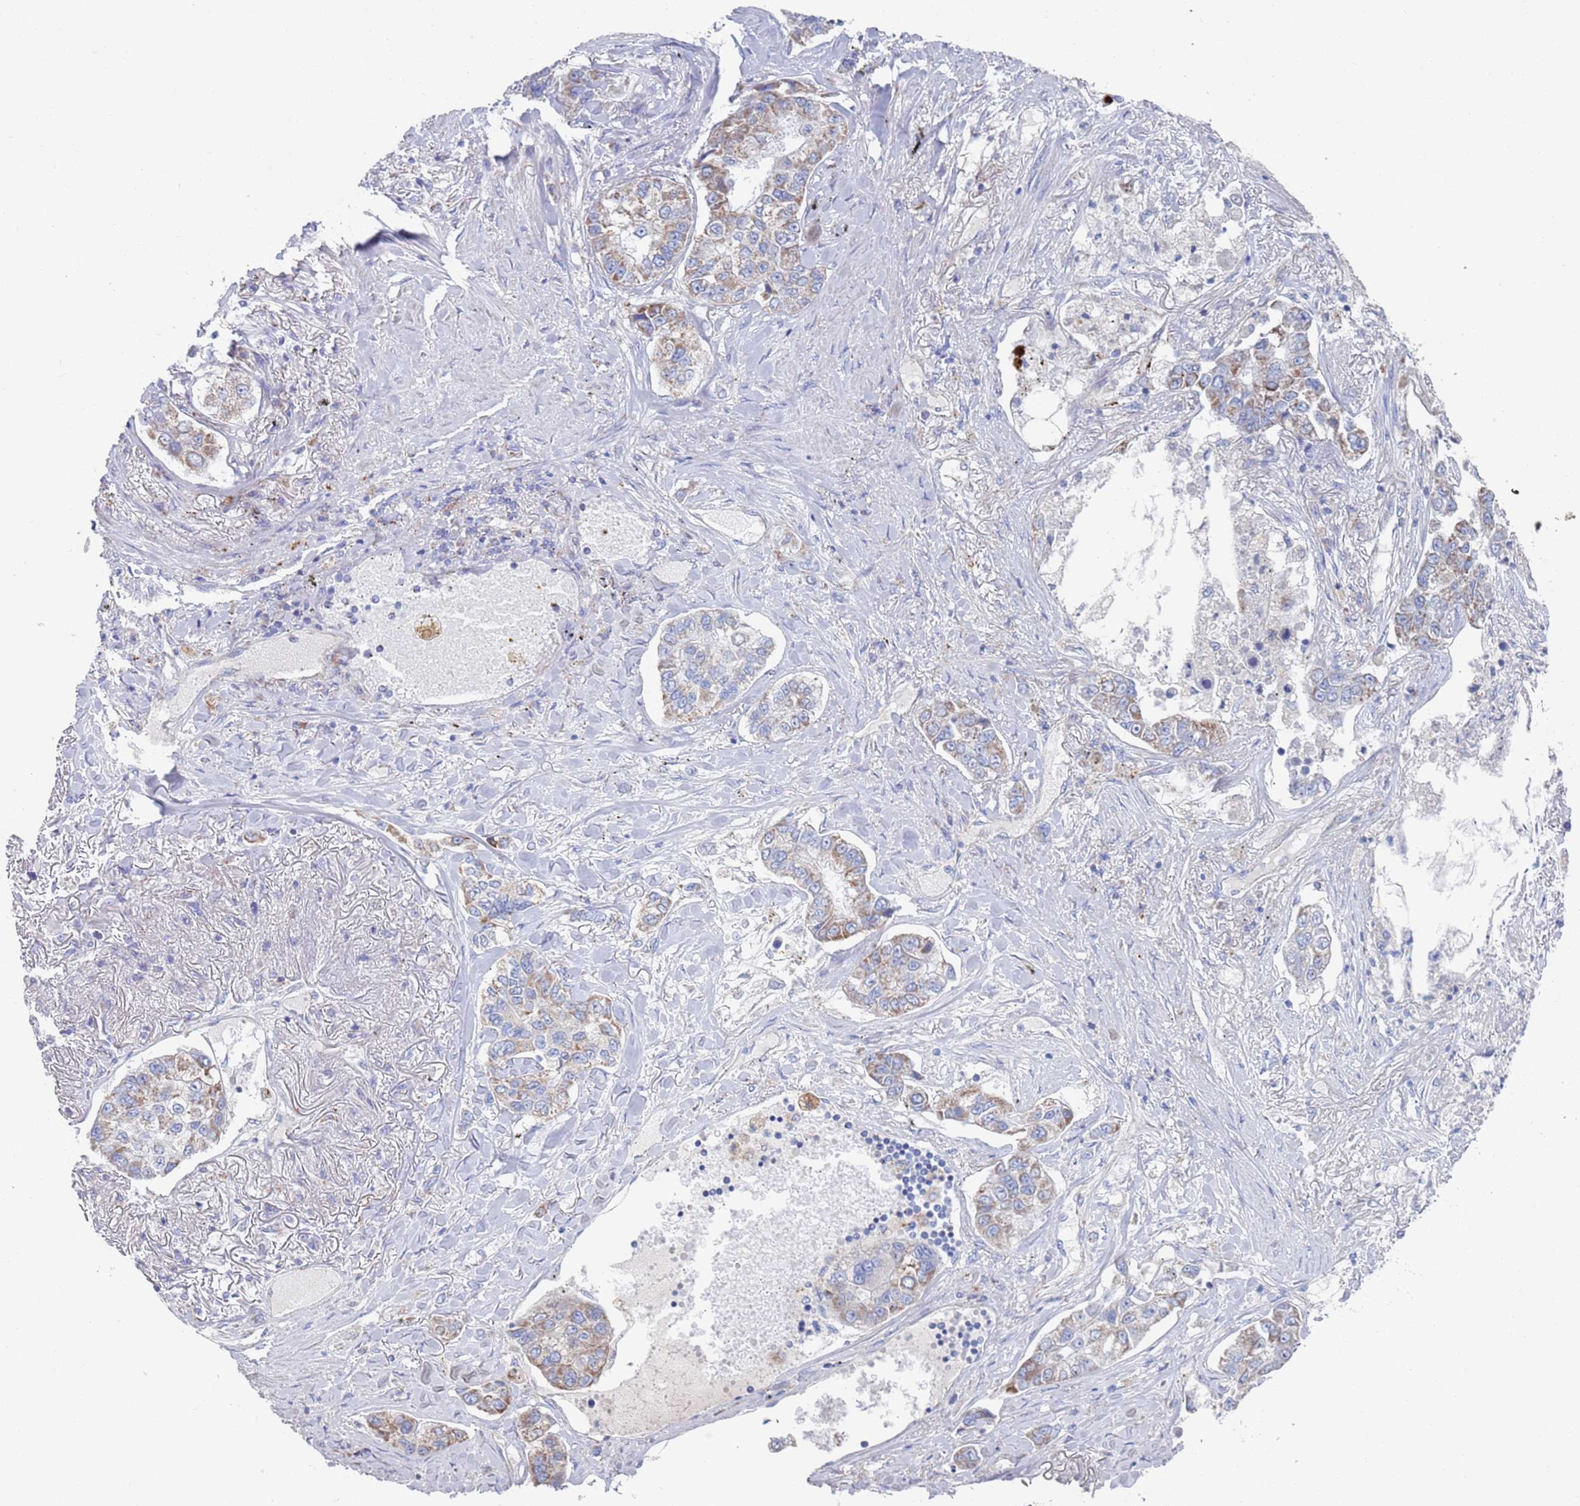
{"staining": {"intensity": "moderate", "quantity": "25%-75%", "location": "cytoplasmic/membranous"}, "tissue": "lung cancer", "cell_type": "Tumor cells", "image_type": "cancer", "snomed": [{"axis": "morphology", "description": "Adenocarcinoma, NOS"}, {"axis": "topography", "description": "Lung"}], "caption": "High-power microscopy captured an IHC micrograph of lung cancer (adenocarcinoma), revealing moderate cytoplasmic/membranous staining in about 25%-75% of tumor cells. The staining was performed using DAB (3,3'-diaminobenzidine), with brown indicating positive protein expression. Nuclei are stained blue with hematoxylin.", "gene": "MRPL22", "patient": {"sex": "male", "age": 49}}